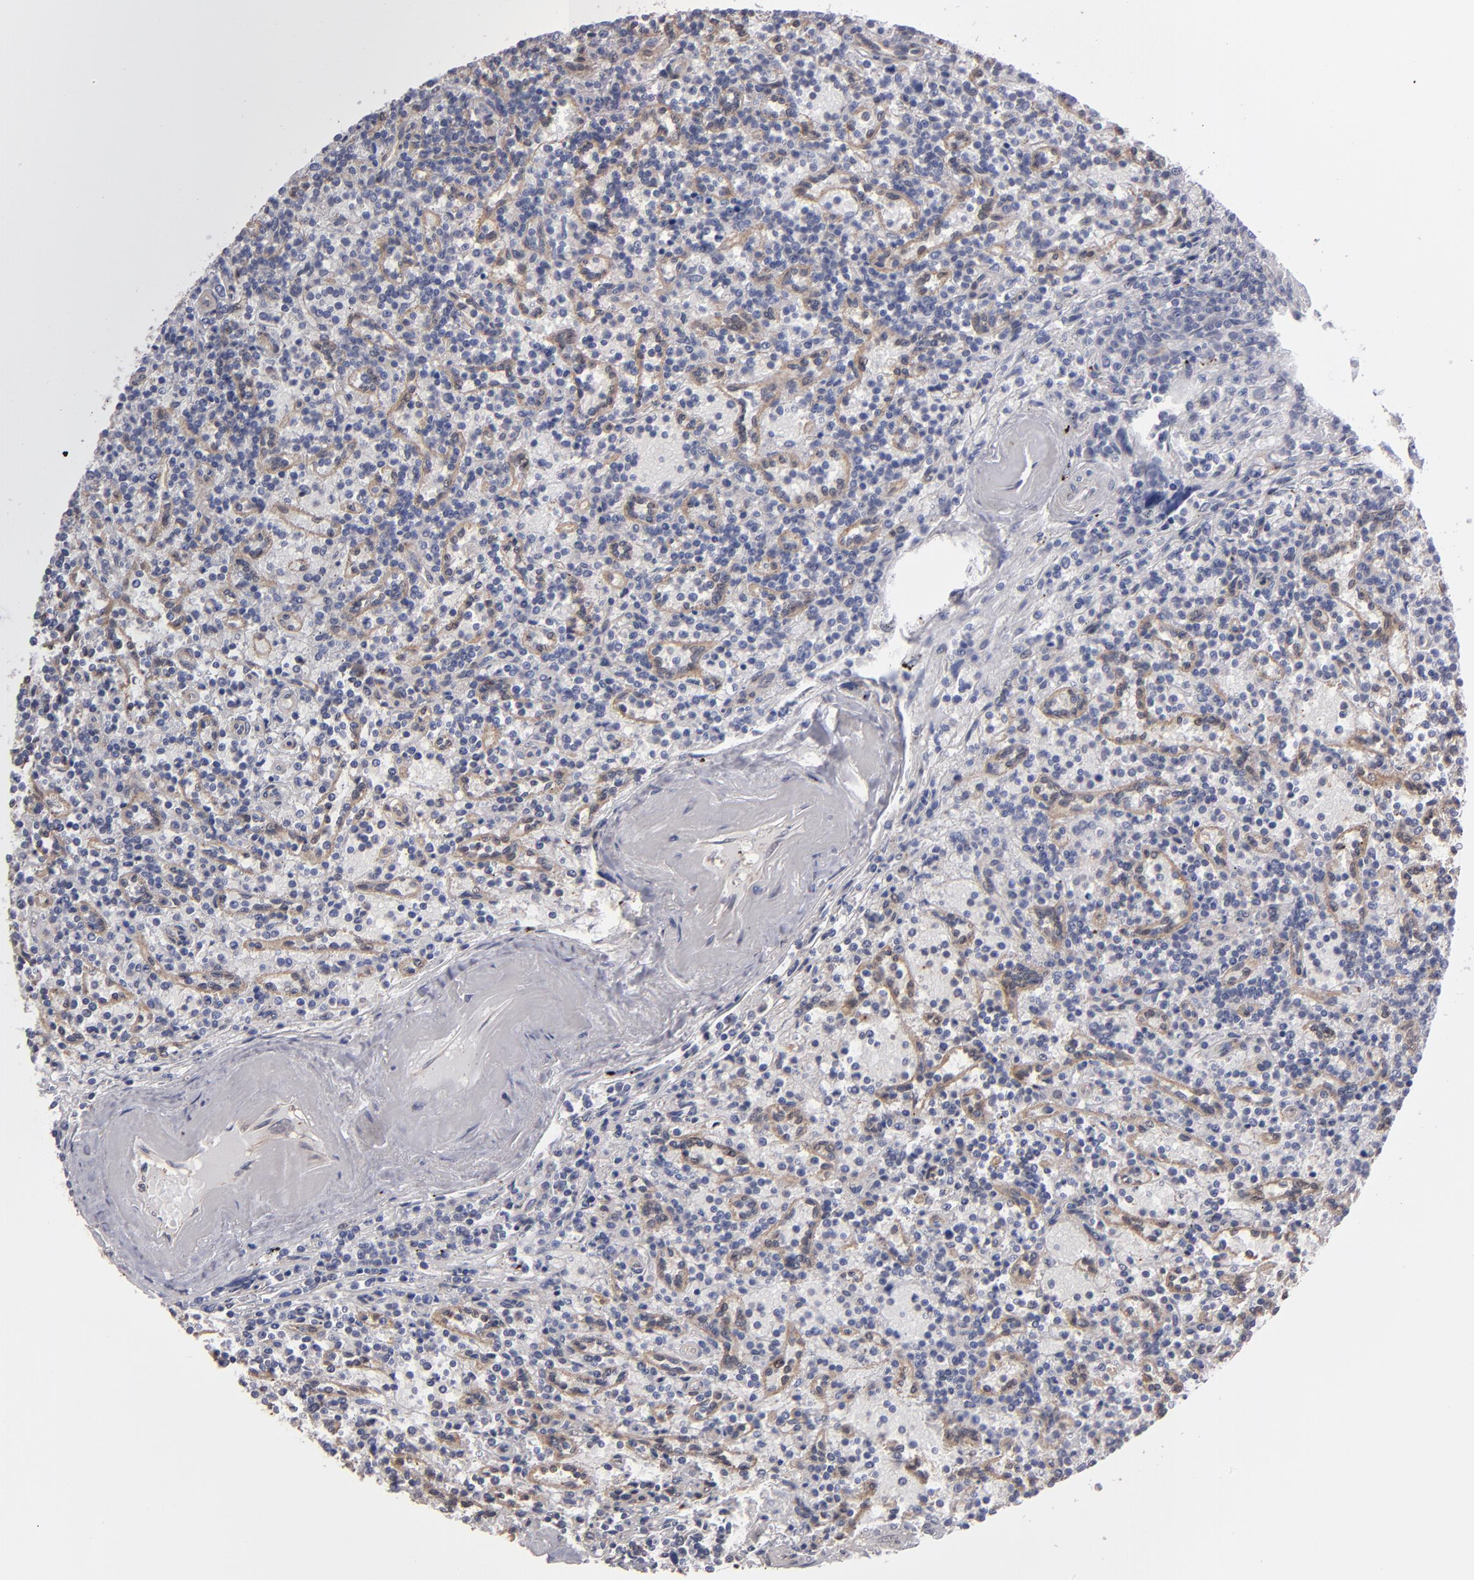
{"staining": {"intensity": "negative", "quantity": "none", "location": "none"}, "tissue": "lymphoma", "cell_type": "Tumor cells", "image_type": "cancer", "snomed": [{"axis": "morphology", "description": "Malignant lymphoma, non-Hodgkin's type, Low grade"}, {"axis": "topography", "description": "Spleen"}], "caption": "An image of human malignant lymphoma, non-Hodgkin's type (low-grade) is negative for staining in tumor cells. (Brightfield microscopy of DAB (3,3'-diaminobenzidine) immunohistochemistry (IHC) at high magnification).", "gene": "NDRG2", "patient": {"sex": "male", "age": 73}}